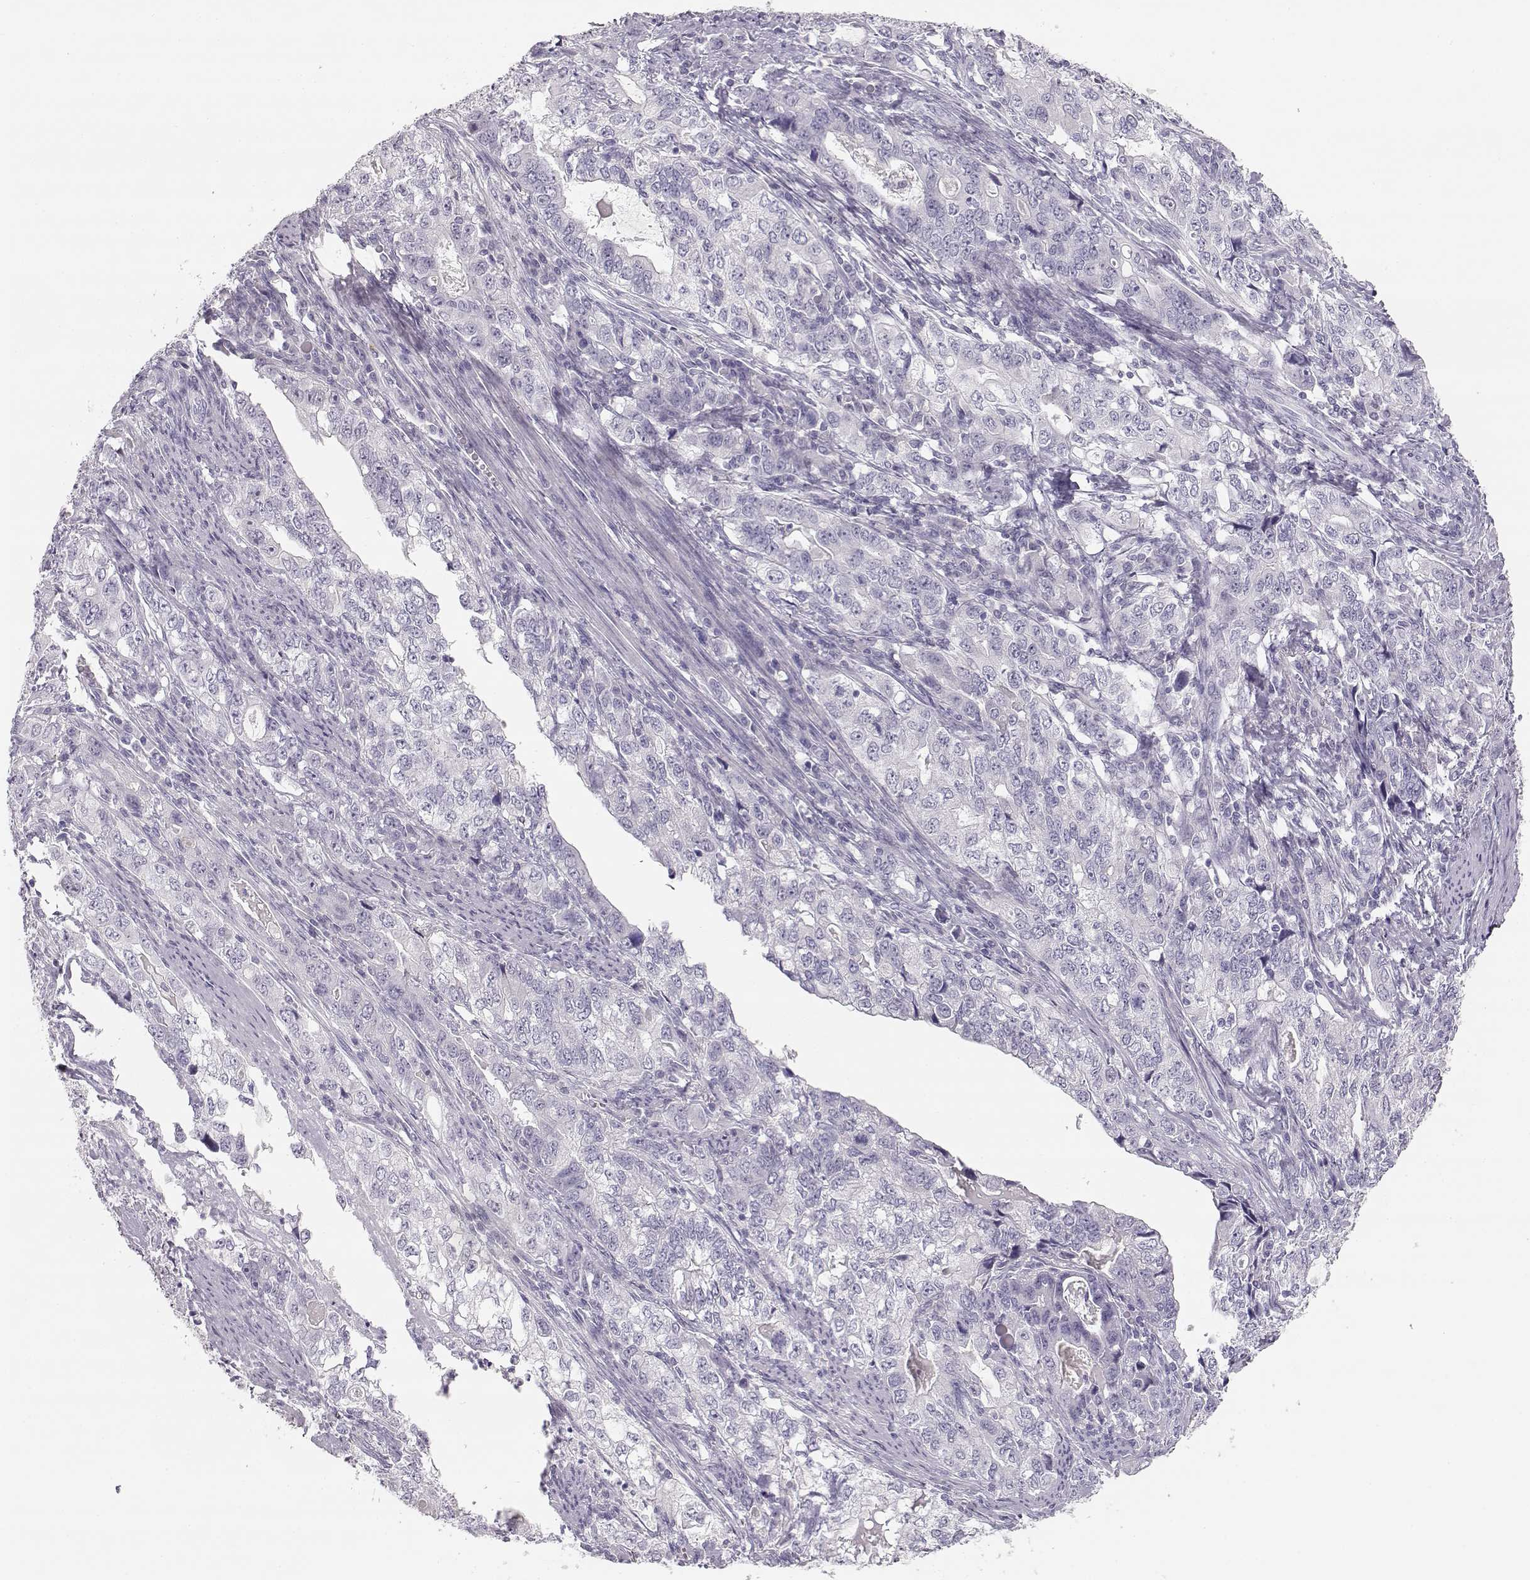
{"staining": {"intensity": "negative", "quantity": "none", "location": "none"}, "tissue": "stomach cancer", "cell_type": "Tumor cells", "image_type": "cancer", "snomed": [{"axis": "morphology", "description": "Adenocarcinoma, NOS"}, {"axis": "topography", "description": "Stomach, lower"}], "caption": "The immunohistochemistry photomicrograph has no significant expression in tumor cells of stomach cancer tissue. (Brightfield microscopy of DAB (3,3'-diaminobenzidine) IHC at high magnification).", "gene": "LEPR", "patient": {"sex": "female", "age": 72}}